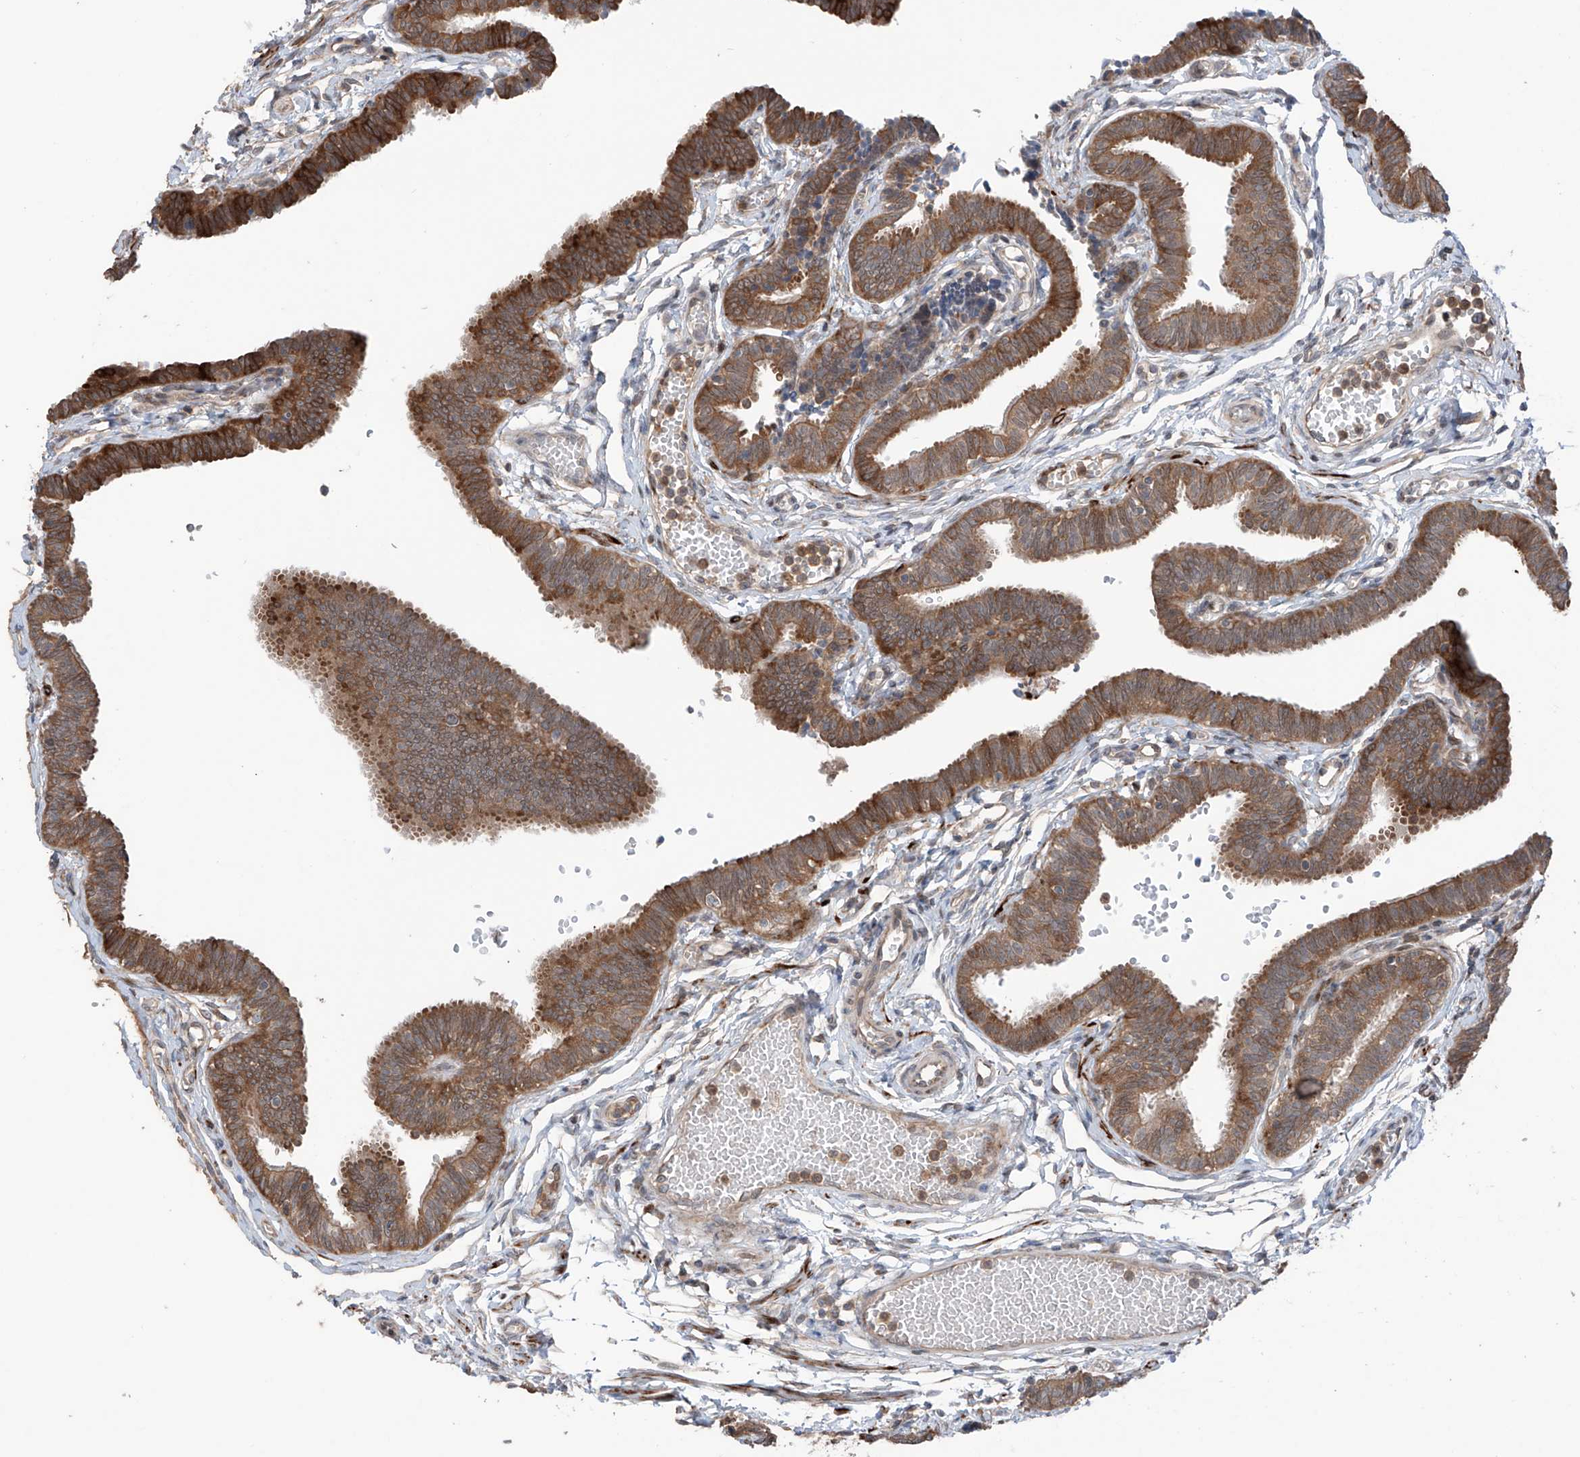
{"staining": {"intensity": "moderate", "quantity": ">75%", "location": "cytoplasmic/membranous"}, "tissue": "fallopian tube", "cell_type": "Glandular cells", "image_type": "normal", "snomed": [{"axis": "morphology", "description": "Normal tissue, NOS"}, {"axis": "topography", "description": "Fallopian tube"}, {"axis": "topography", "description": "Ovary"}], "caption": "Immunohistochemistry (IHC) staining of benign fallopian tube, which reveals medium levels of moderate cytoplasmic/membranous staining in approximately >75% of glandular cells indicating moderate cytoplasmic/membranous protein positivity. The staining was performed using DAB (brown) for protein detection and nuclei were counterstained in hematoxylin (blue).", "gene": "SAMD3", "patient": {"sex": "female", "age": 23}}